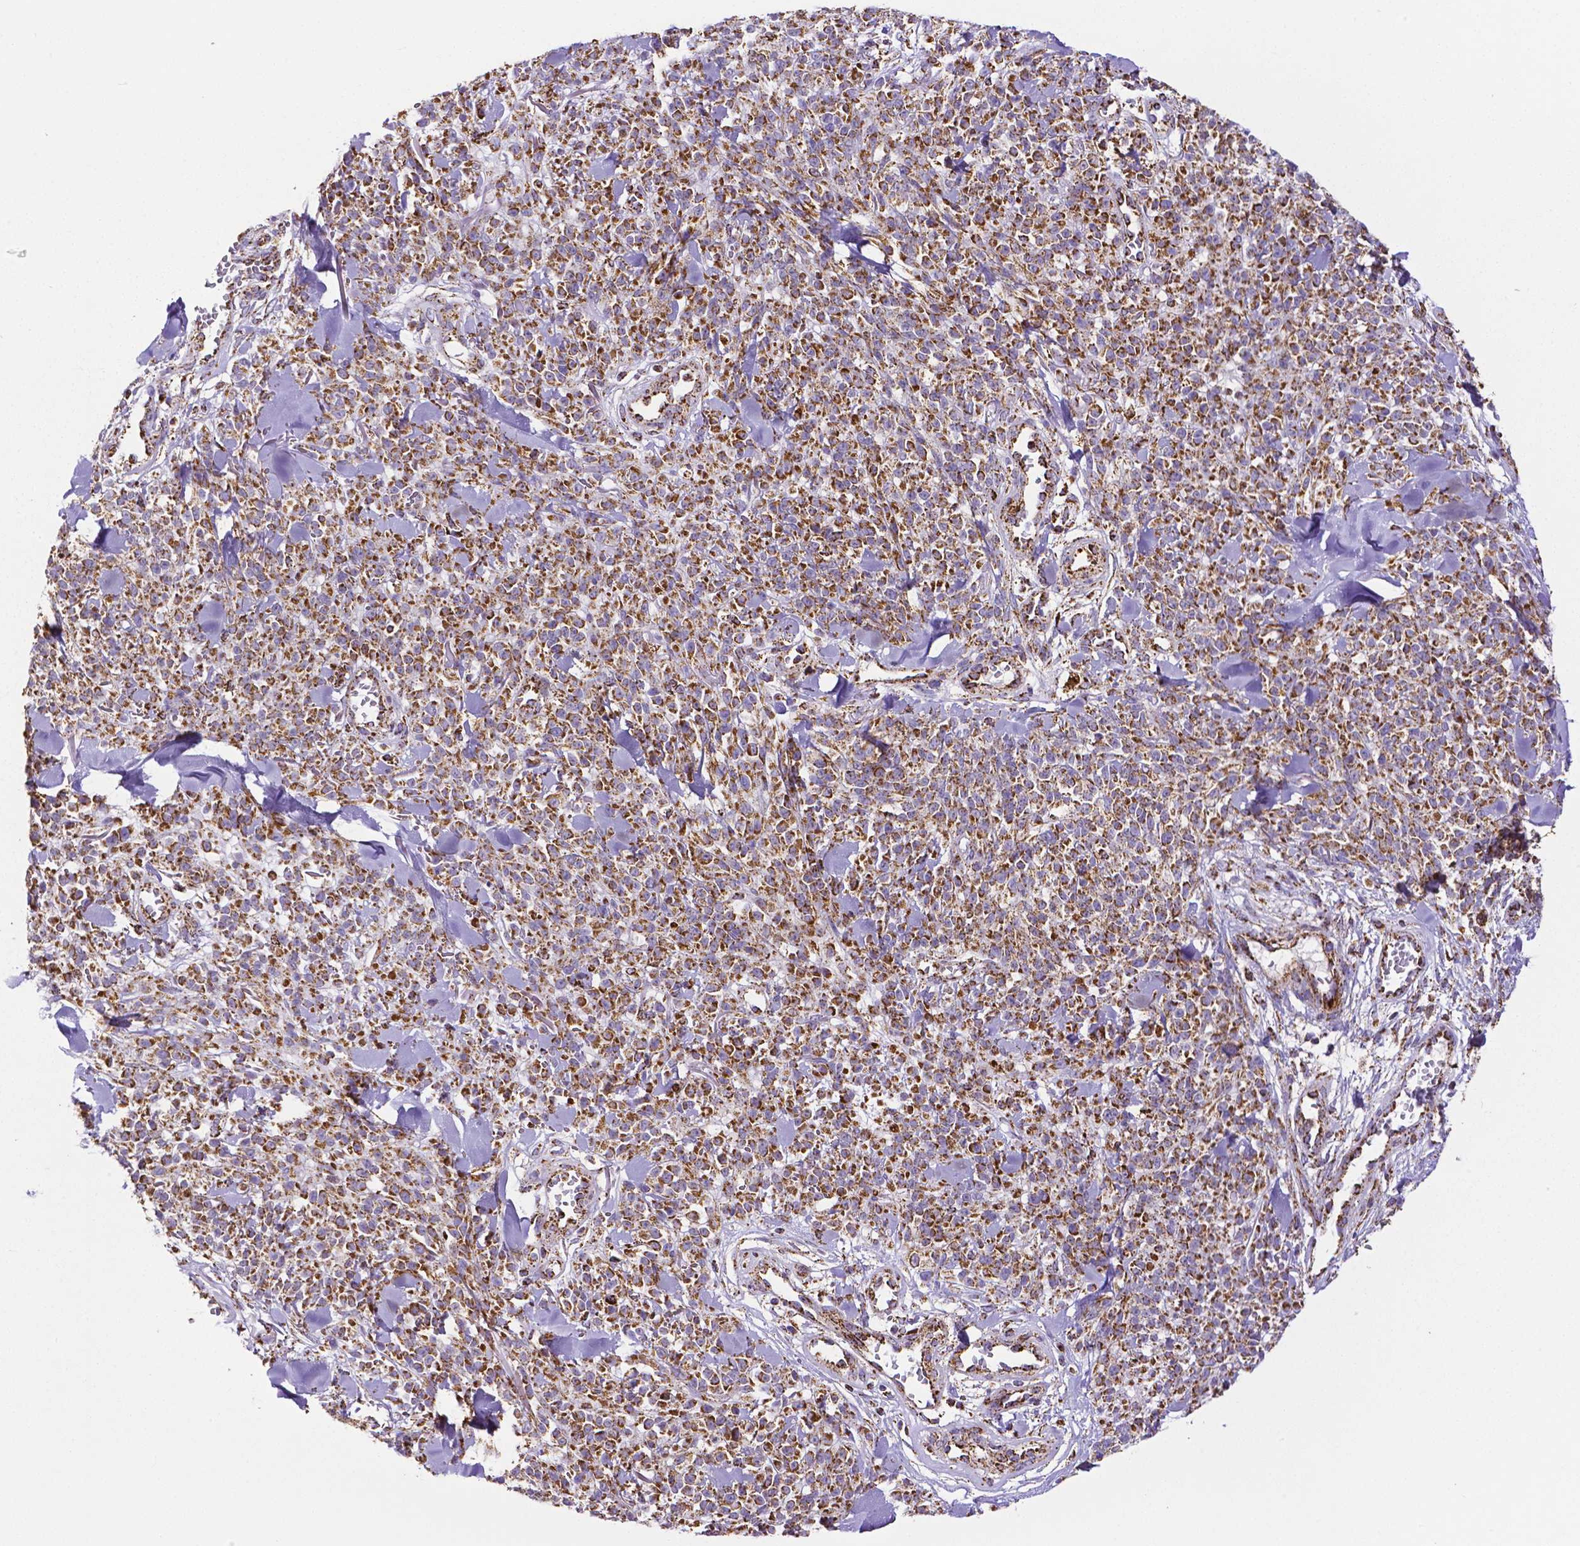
{"staining": {"intensity": "strong", "quantity": ">75%", "location": "cytoplasmic/membranous"}, "tissue": "melanoma", "cell_type": "Tumor cells", "image_type": "cancer", "snomed": [{"axis": "morphology", "description": "Malignant melanoma, NOS"}, {"axis": "topography", "description": "Skin"}, {"axis": "topography", "description": "Skin of trunk"}], "caption": "Brown immunohistochemical staining in human melanoma demonstrates strong cytoplasmic/membranous staining in approximately >75% of tumor cells.", "gene": "MACC1", "patient": {"sex": "male", "age": 74}}